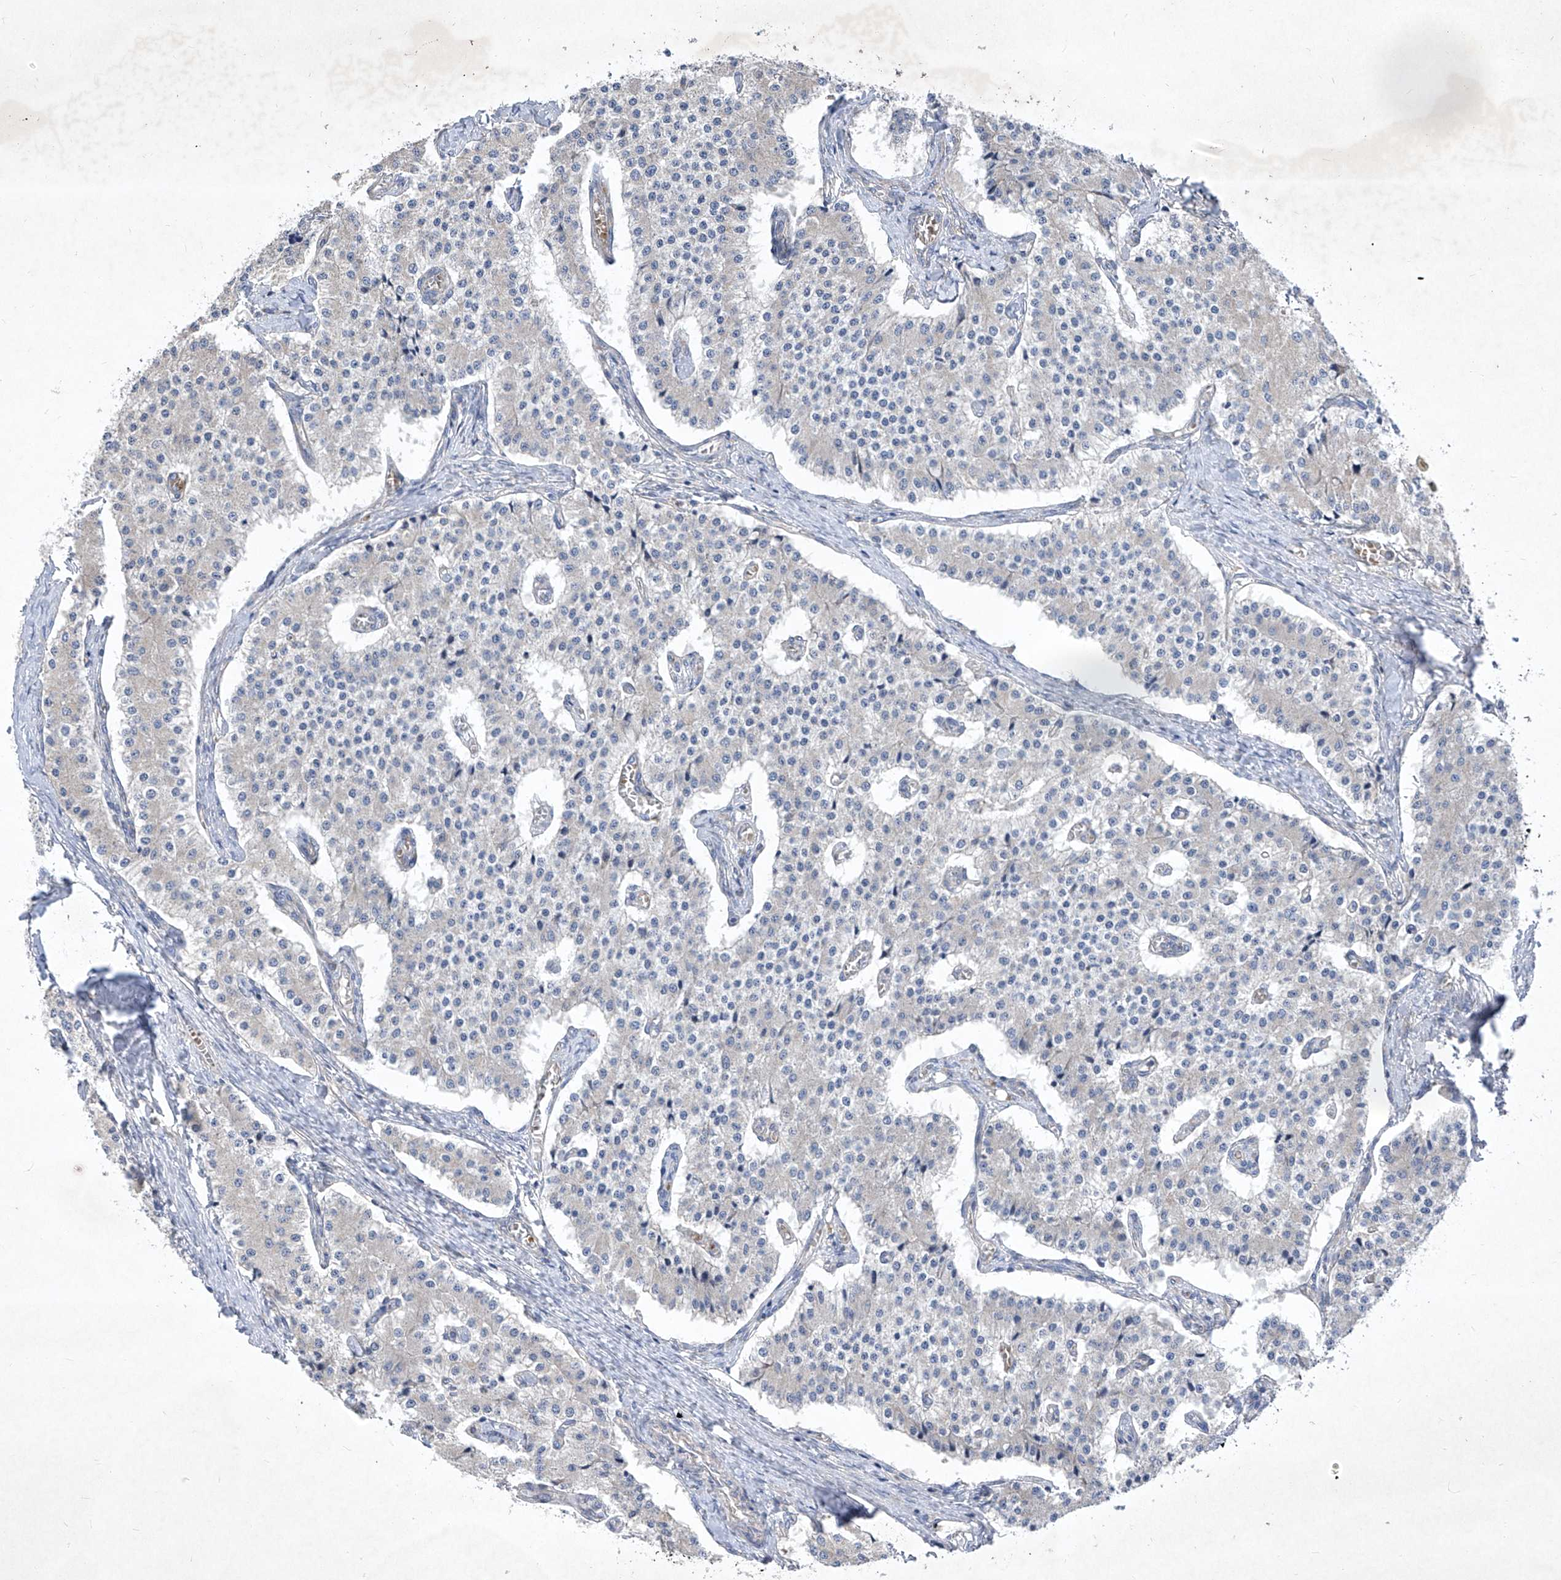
{"staining": {"intensity": "negative", "quantity": "none", "location": "none"}, "tissue": "carcinoid", "cell_type": "Tumor cells", "image_type": "cancer", "snomed": [{"axis": "morphology", "description": "Carcinoid, malignant, NOS"}, {"axis": "topography", "description": "Colon"}], "caption": "Tumor cells show no significant staining in carcinoid (malignant).", "gene": "COQ3", "patient": {"sex": "female", "age": 52}}